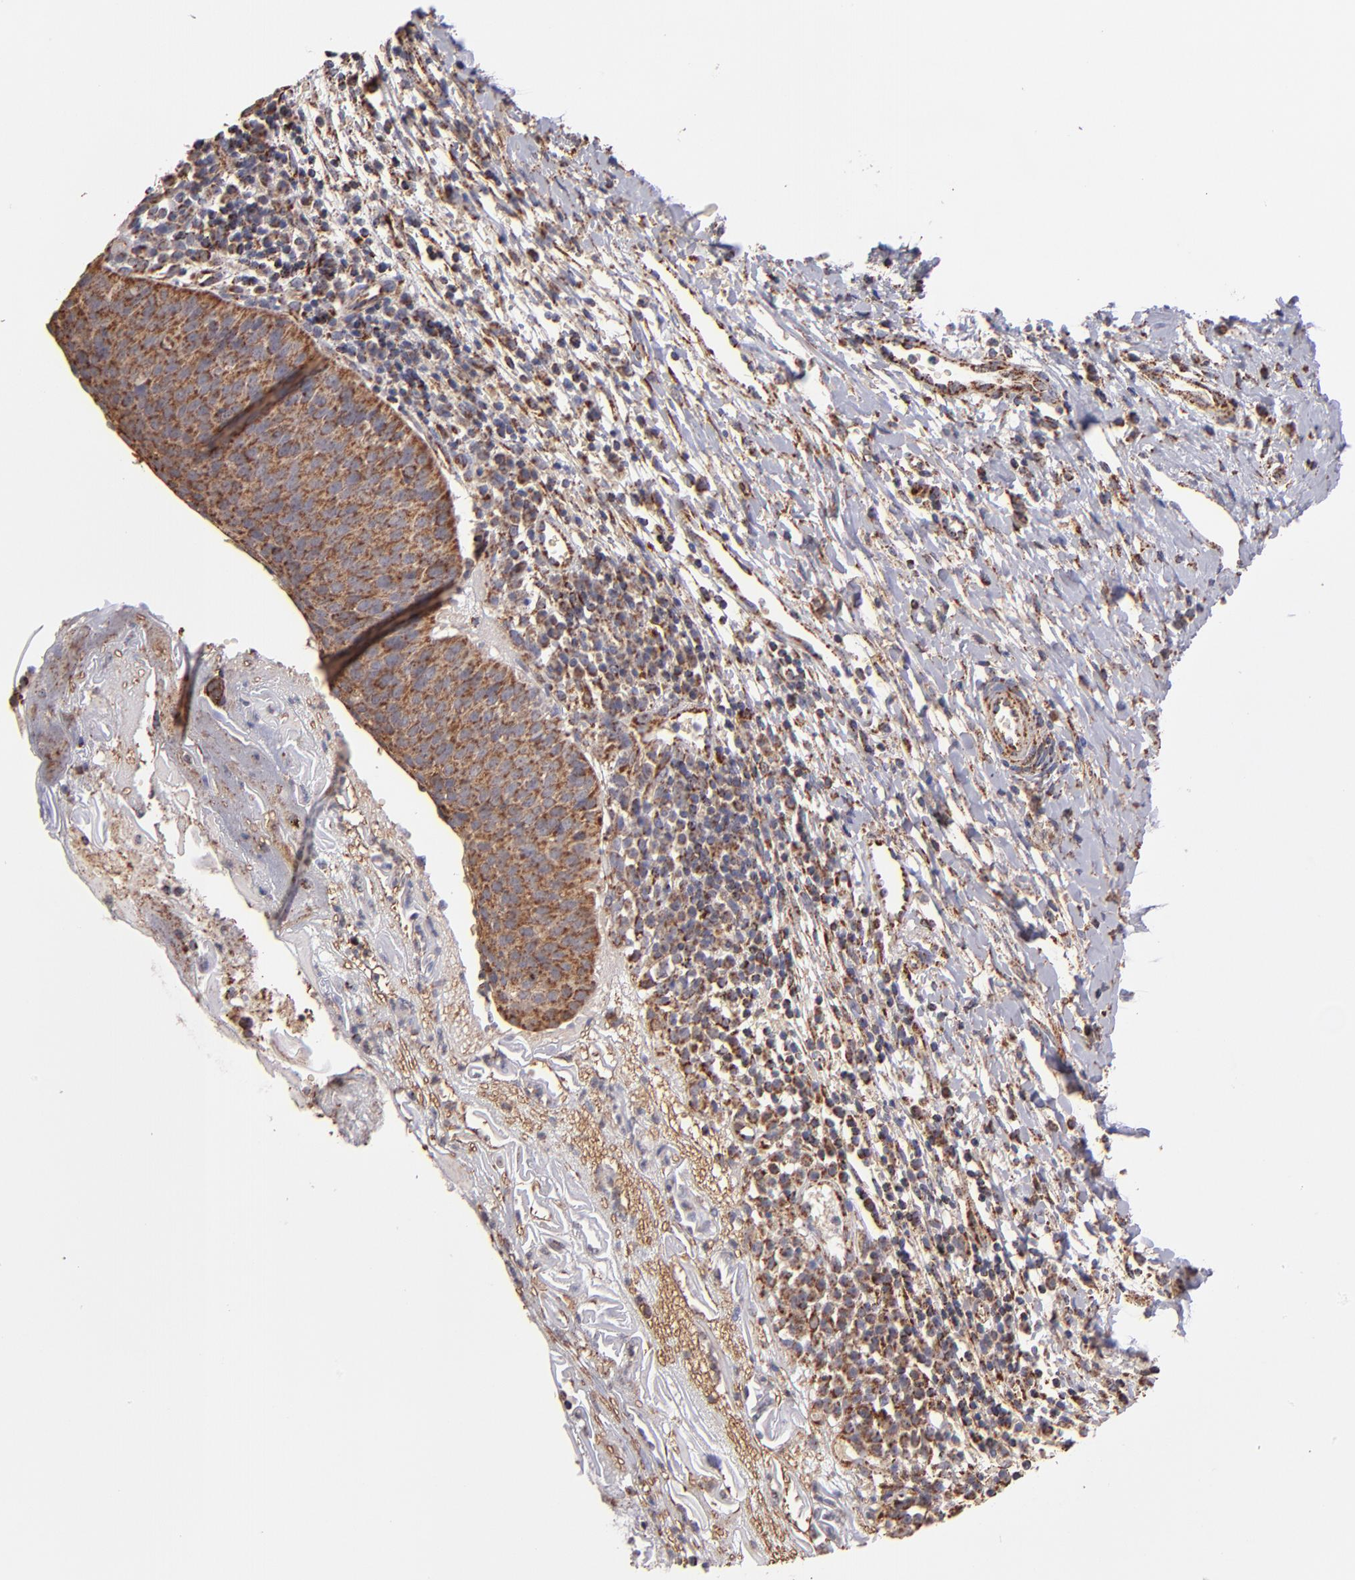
{"staining": {"intensity": "moderate", "quantity": ">75%", "location": "cytoplasmic/membranous"}, "tissue": "cervical cancer", "cell_type": "Tumor cells", "image_type": "cancer", "snomed": [{"axis": "morphology", "description": "Normal tissue, NOS"}, {"axis": "morphology", "description": "Squamous cell carcinoma, NOS"}, {"axis": "topography", "description": "Cervix"}], "caption": "Moderate cytoplasmic/membranous staining for a protein is identified in about >75% of tumor cells of squamous cell carcinoma (cervical) using IHC.", "gene": "DLST", "patient": {"sex": "female", "age": 39}}